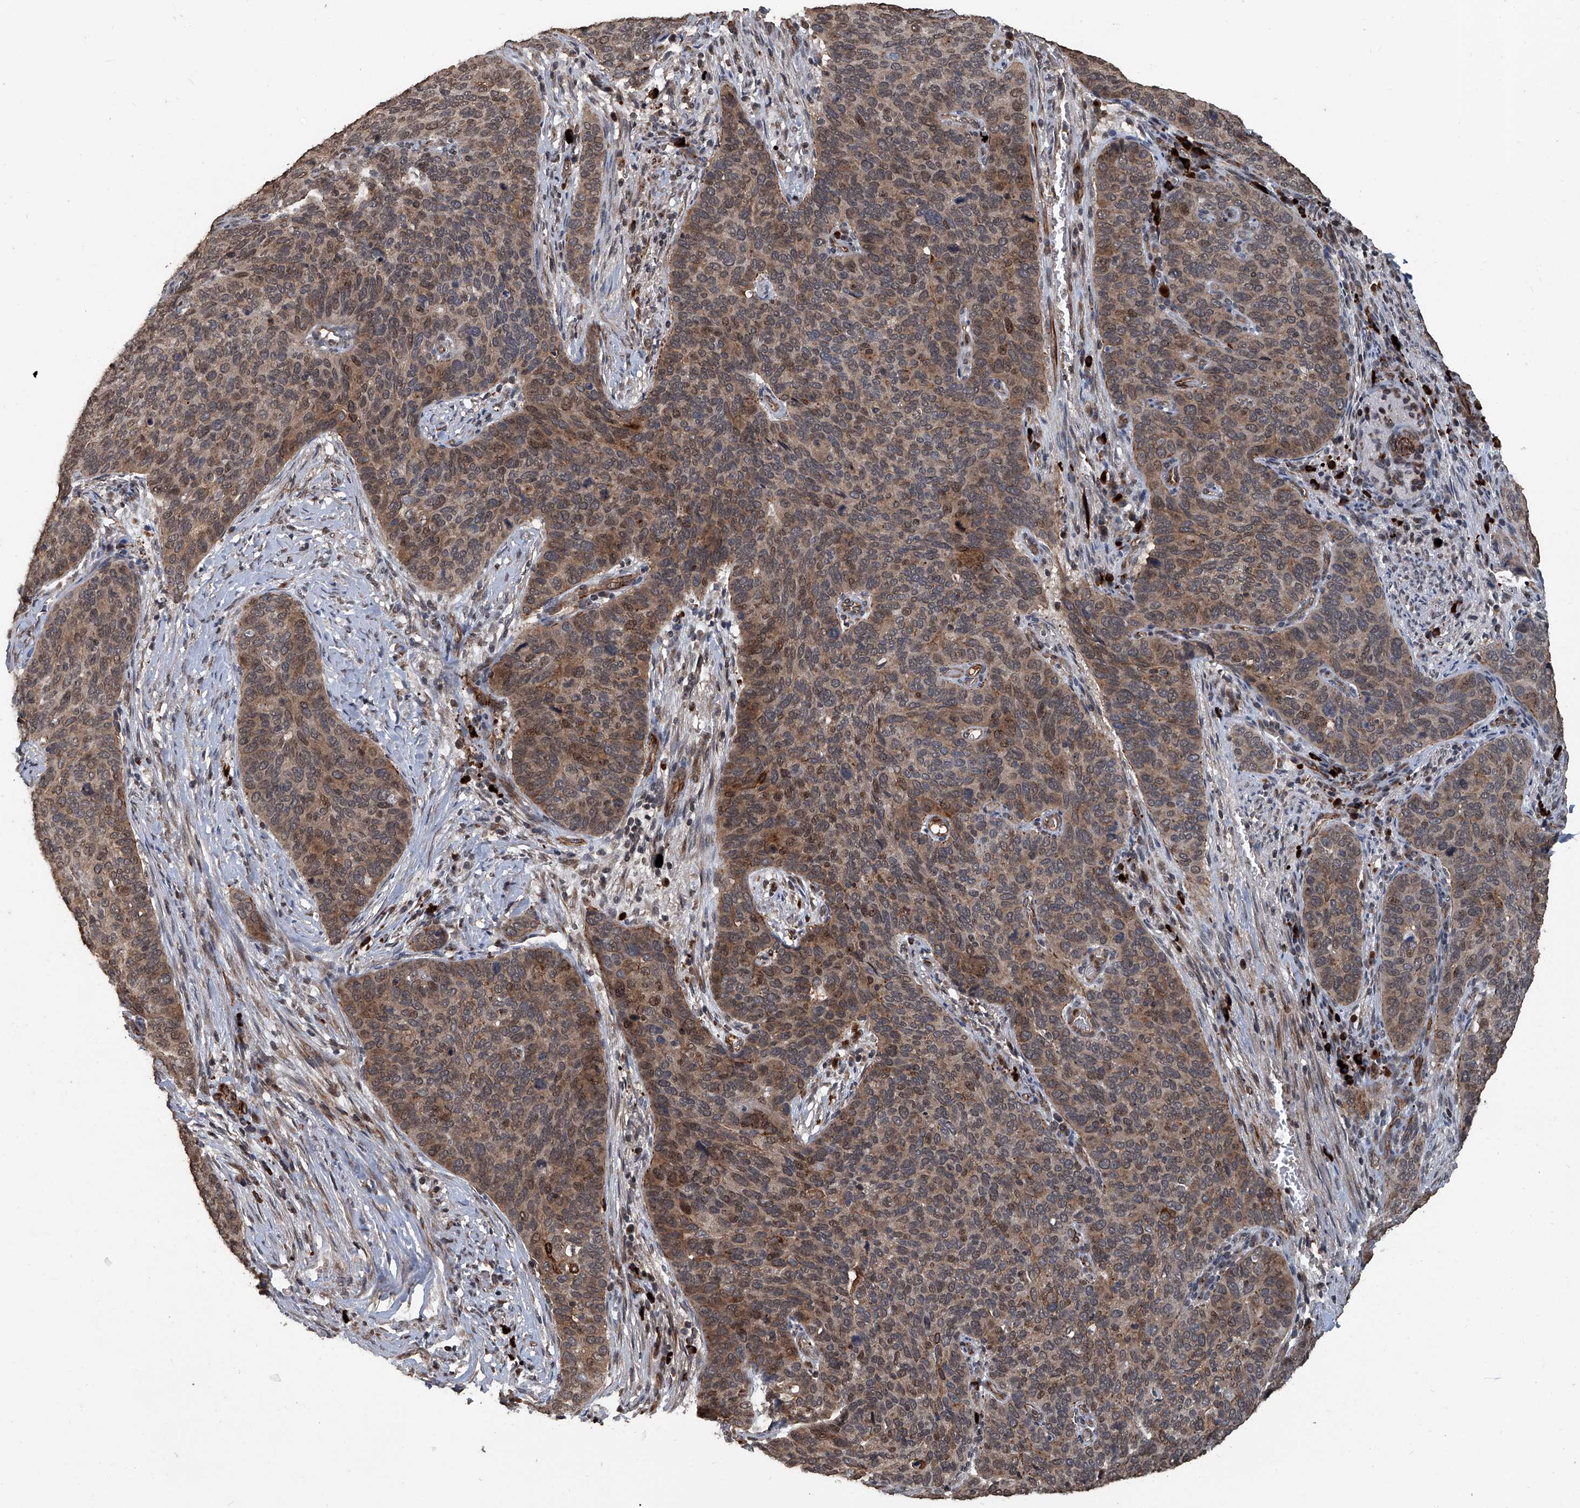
{"staining": {"intensity": "moderate", "quantity": ">75%", "location": "cytoplasmic/membranous,nuclear"}, "tissue": "cervical cancer", "cell_type": "Tumor cells", "image_type": "cancer", "snomed": [{"axis": "morphology", "description": "Squamous cell carcinoma, NOS"}, {"axis": "topography", "description": "Cervix"}], "caption": "A high-resolution image shows immunohistochemistry (IHC) staining of cervical cancer, which reveals moderate cytoplasmic/membranous and nuclear staining in about >75% of tumor cells.", "gene": "GPR132", "patient": {"sex": "female", "age": 60}}